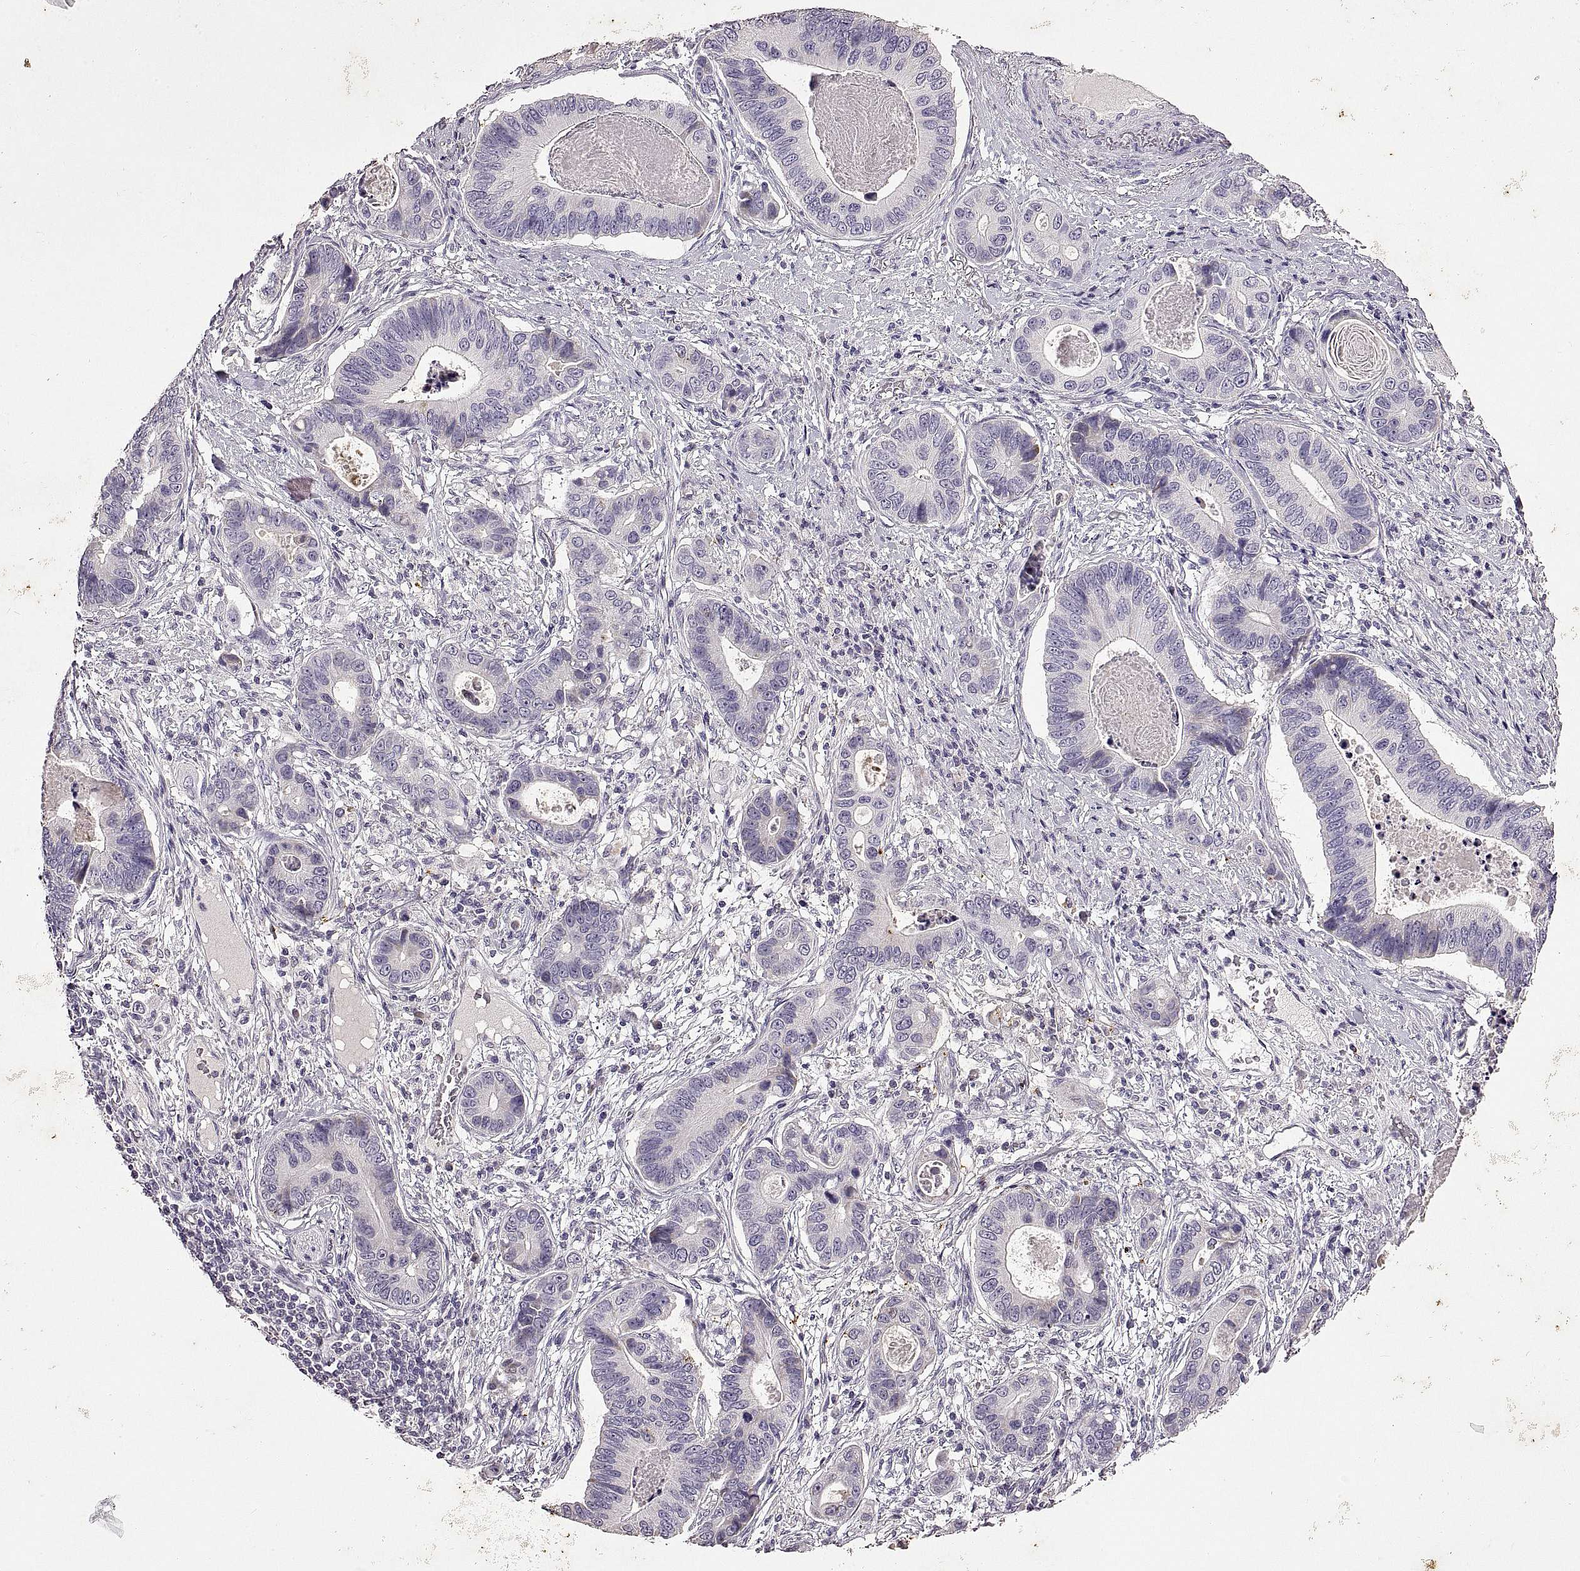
{"staining": {"intensity": "negative", "quantity": "none", "location": "none"}, "tissue": "stomach cancer", "cell_type": "Tumor cells", "image_type": "cancer", "snomed": [{"axis": "morphology", "description": "Adenocarcinoma, NOS"}, {"axis": "topography", "description": "Stomach"}], "caption": "Stomach cancer was stained to show a protein in brown. There is no significant positivity in tumor cells.", "gene": "DEFB136", "patient": {"sex": "male", "age": 84}}